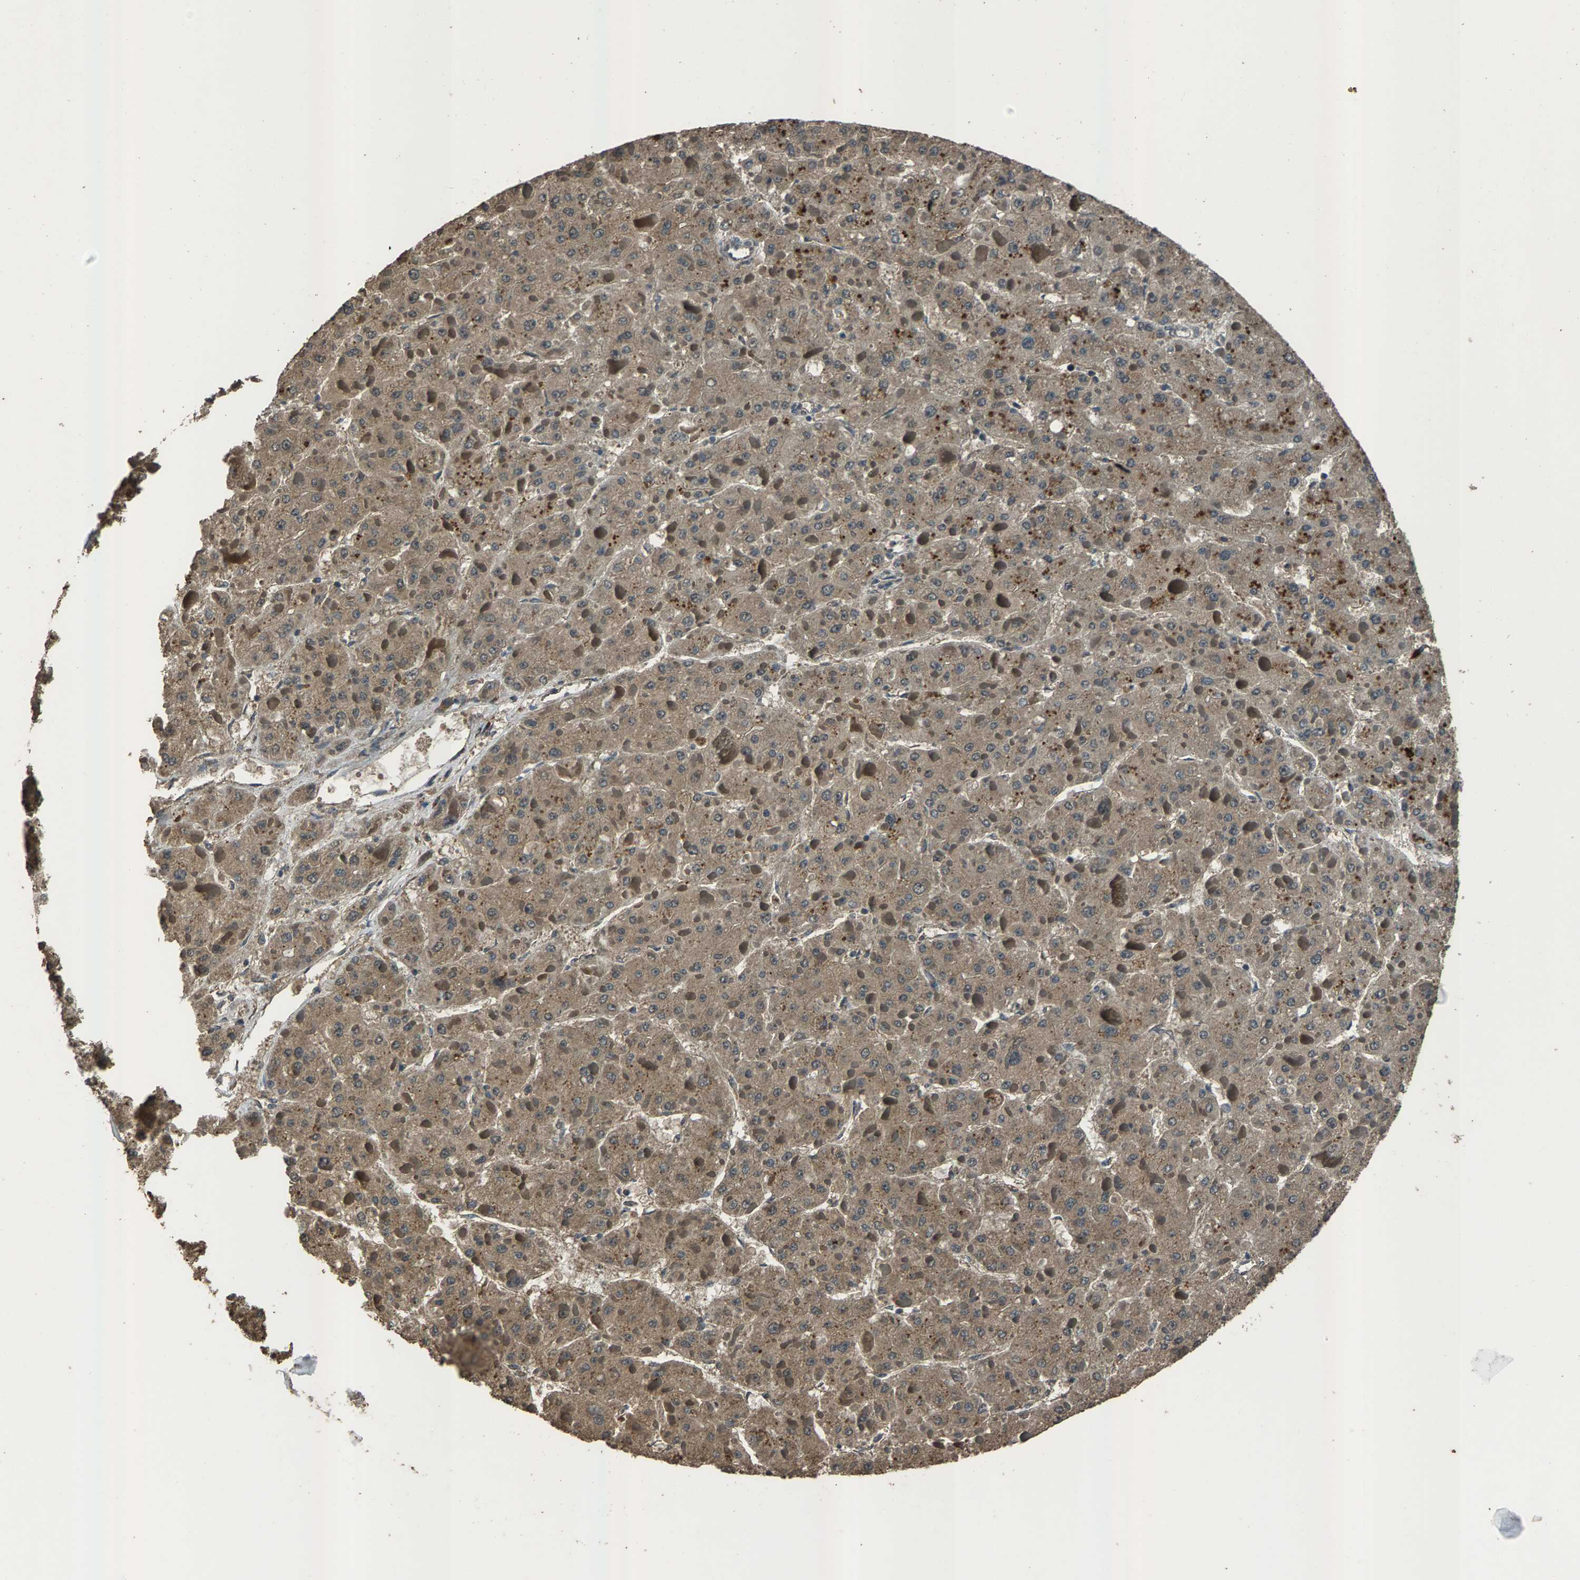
{"staining": {"intensity": "moderate", "quantity": "25%-75%", "location": "cytoplasmic/membranous"}, "tissue": "liver cancer", "cell_type": "Tumor cells", "image_type": "cancer", "snomed": [{"axis": "morphology", "description": "Carcinoma, Hepatocellular, NOS"}, {"axis": "topography", "description": "Liver"}], "caption": "Immunohistochemistry staining of hepatocellular carcinoma (liver), which displays medium levels of moderate cytoplasmic/membranous positivity in approximately 25%-75% of tumor cells indicating moderate cytoplasmic/membranous protein staining. The staining was performed using DAB (3,3'-diaminobenzidine) (brown) for protein detection and nuclei were counterstained in hematoxylin (blue).", "gene": "SLC38A10", "patient": {"sex": "female", "age": 73}}